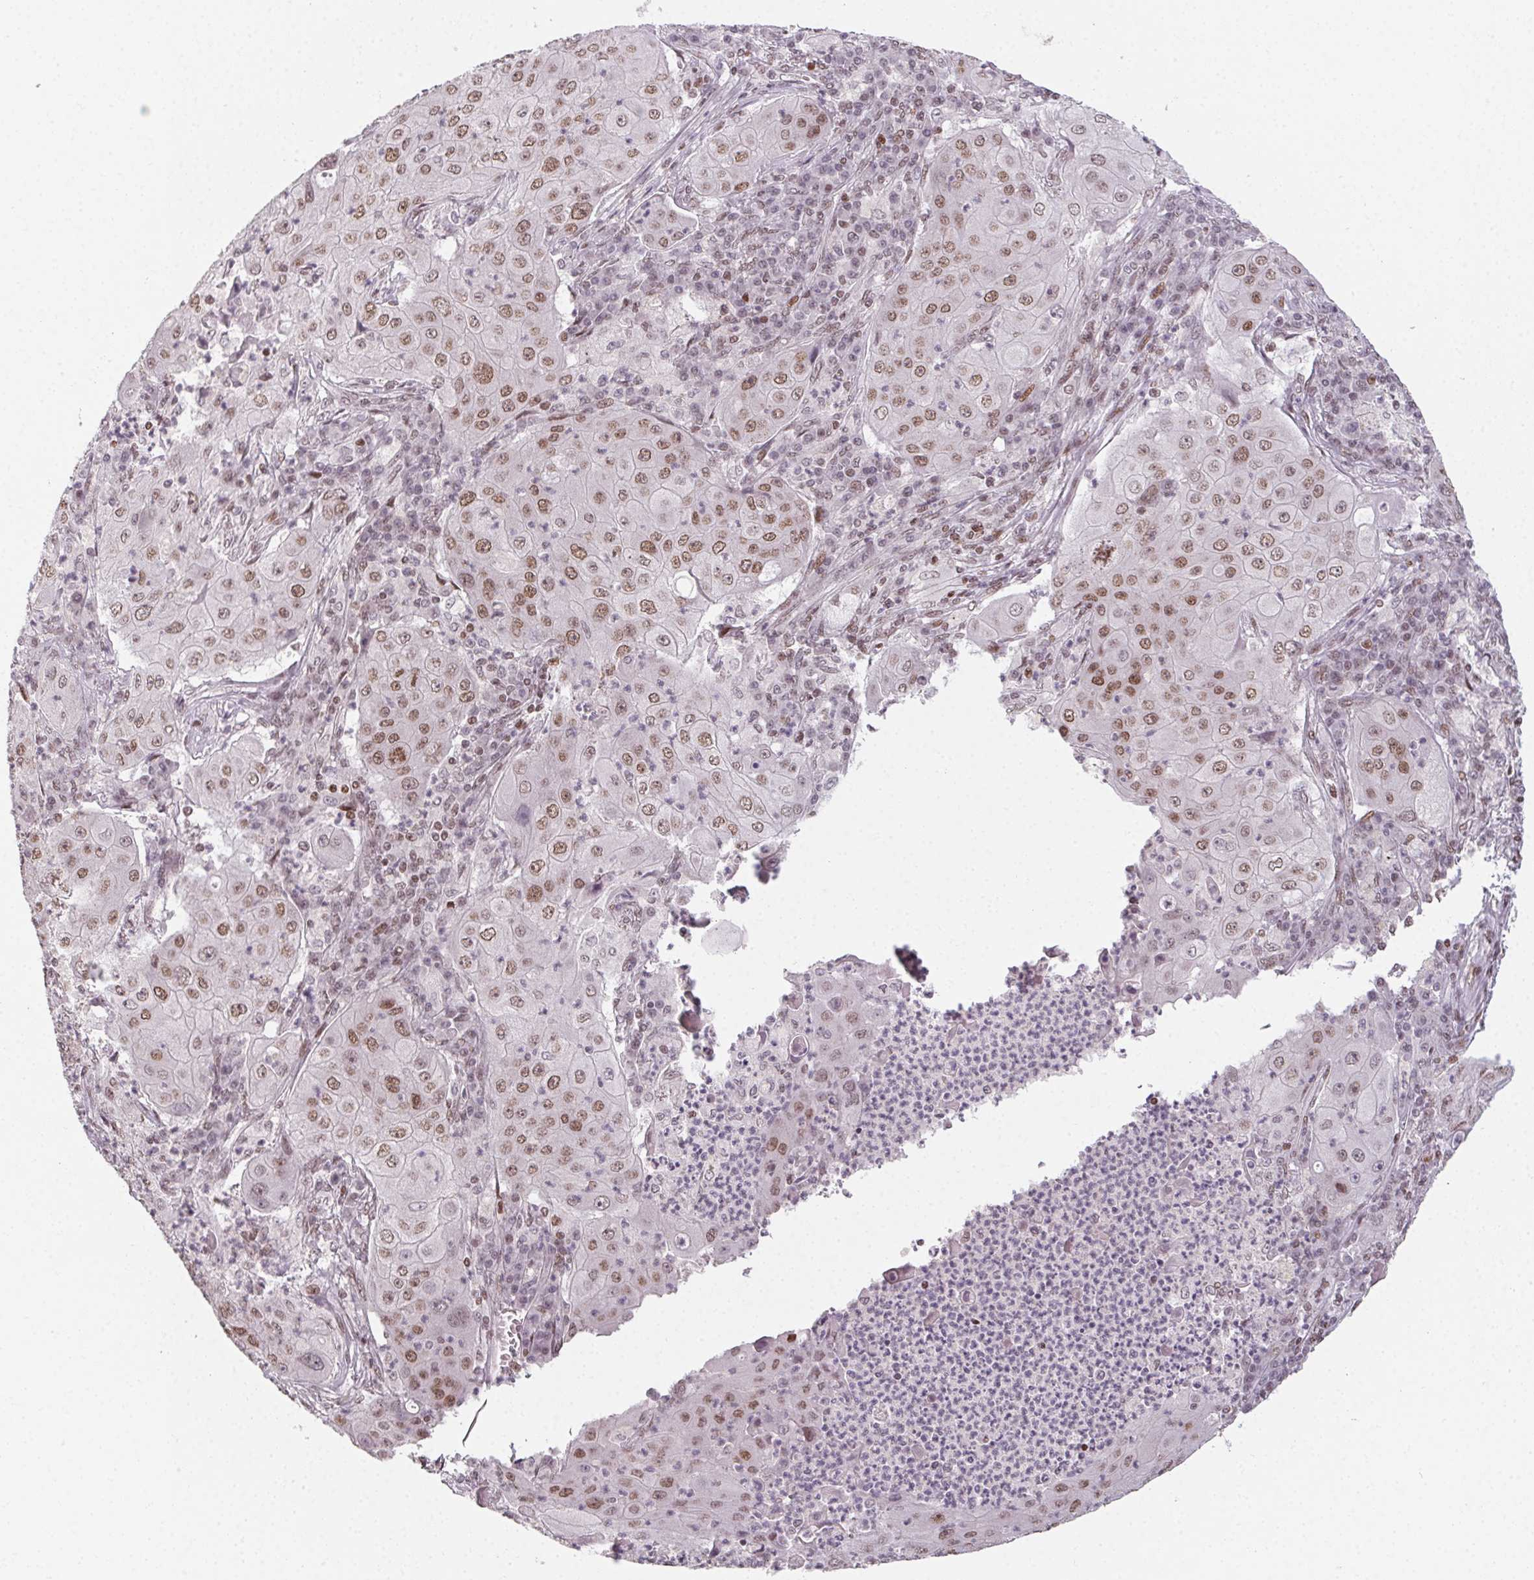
{"staining": {"intensity": "moderate", "quantity": ">75%", "location": "nuclear"}, "tissue": "lung cancer", "cell_type": "Tumor cells", "image_type": "cancer", "snomed": [{"axis": "morphology", "description": "Squamous cell carcinoma, NOS"}, {"axis": "topography", "description": "Lung"}], "caption": "An IHC photomicrograph of tumor tissue is shown. Protein staining in brown highlights moderate nuclear positivity in lung cancer within tumor cells. (Brightfield microscopy of DAB IHC at high magnification).", "gene": "KMT2A", "patient": {"sex": "female", "age": 59}}